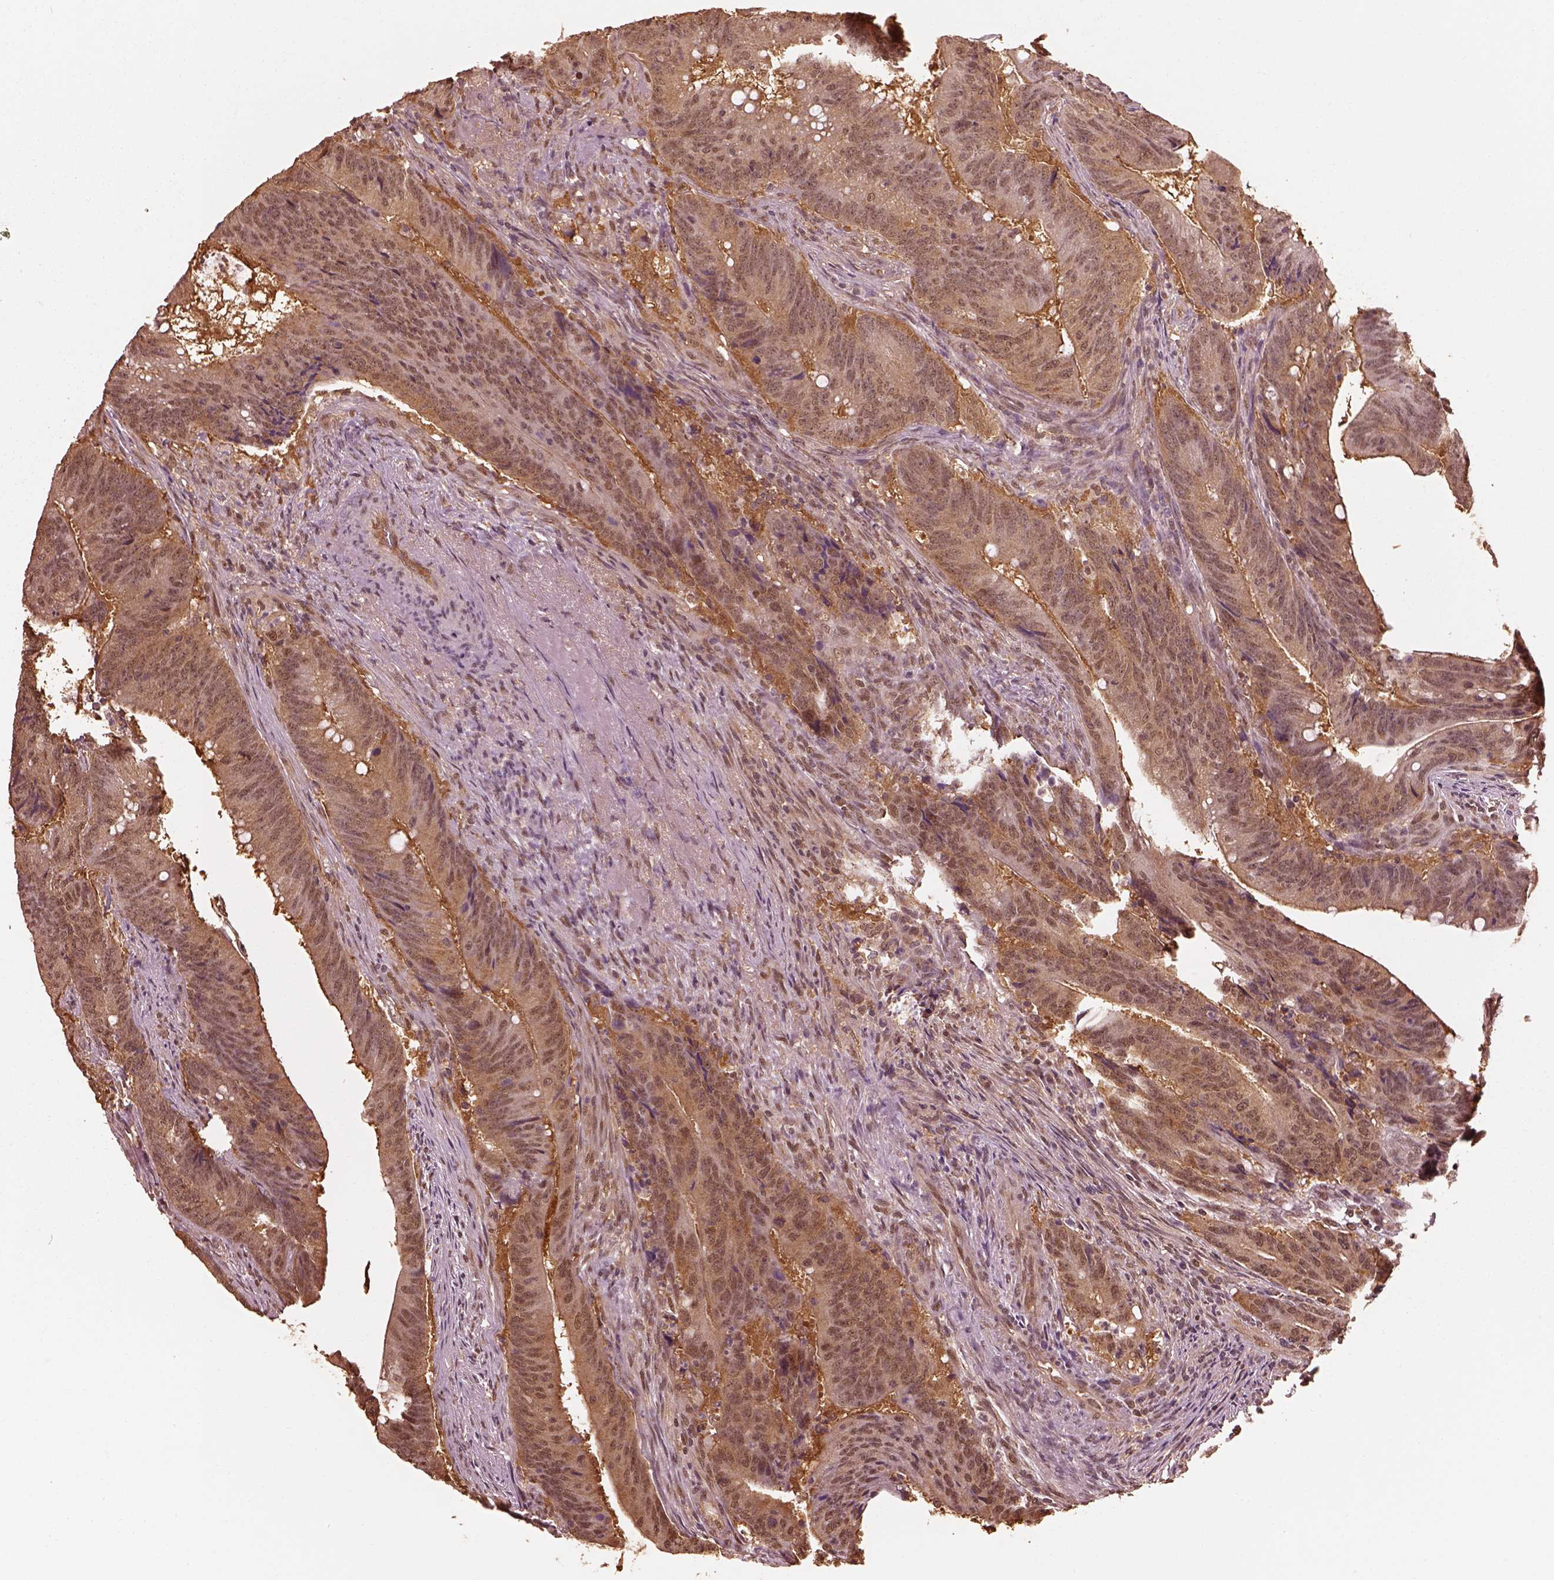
{"staining": {"intensity": "weak", "quantity": ">75%", "location": "cytoplasmic/membranous"}, "tissue": "colorectal cancer", "cell_type": "Tumor cells", "image_type": "cancer", "snomed": [{"axis": "morphology", "description": "Adenocarcinoma, NOS"}, {"axis": "topography", "description": "Colon"}], "caption": "Immunohistochemistry photomicrograph of neoplastic tissue: colorectal cancer (adenocarcinoma) stained using immunohistochemistry displays low levels of weak protein expression localized specifically in the cytoplasmic/membranous of tumor cells, appearing as a cytoplasmic/membranous brown color.", "gene": "PSMC5", "patient": {"sex": "female", "age": 87}}